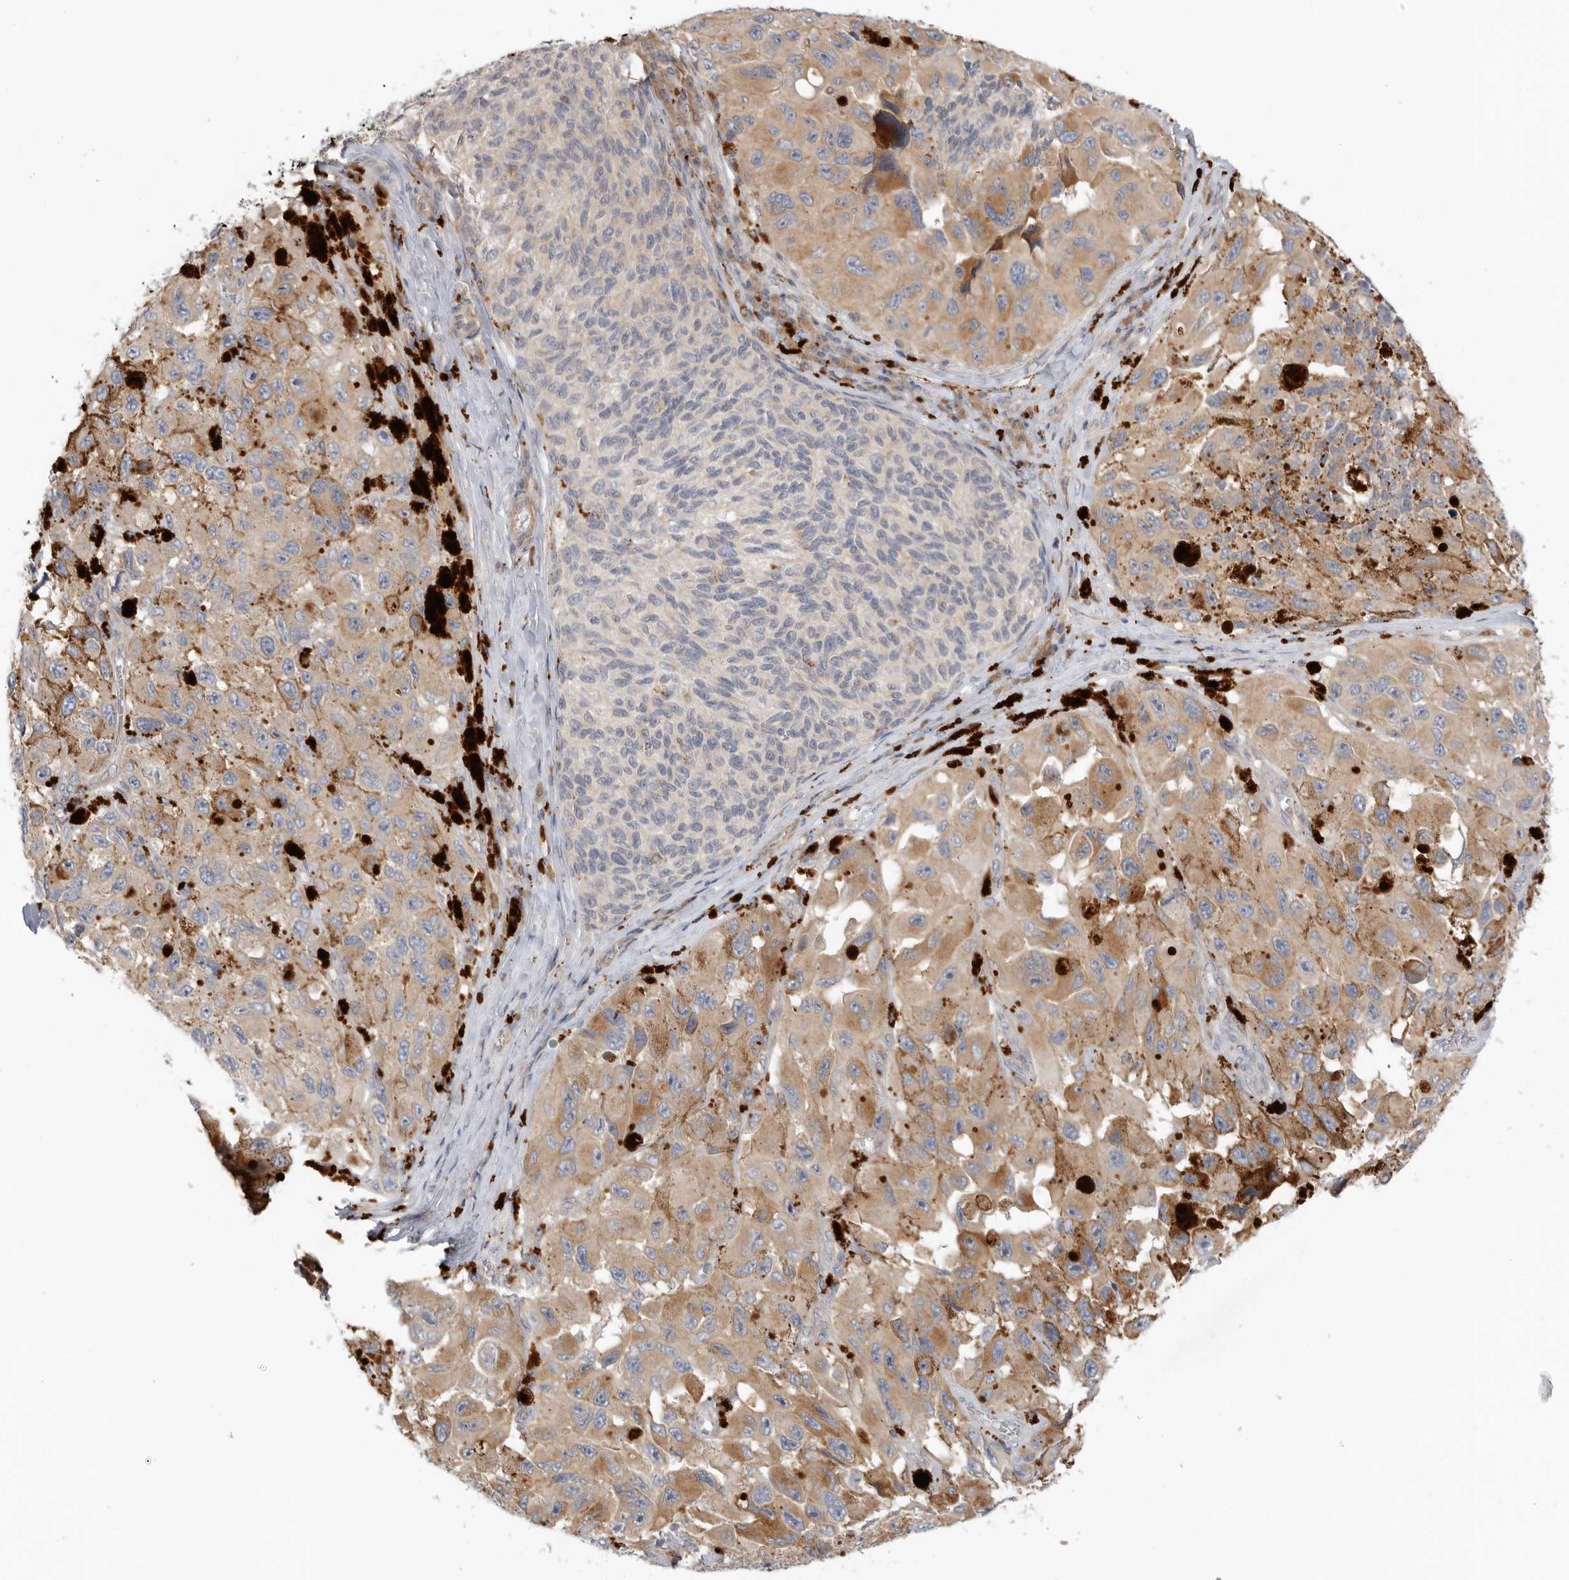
{"staining": {"intensity": "weak", "quantity": ">75%", "location": "cytoplasmic/membranous"}, "tissue": "melanoma", "cell_type": "Tumor cells", "image_type": "cancer", "snomed": [{"axis": "morphology", "description": "Malignant melanoma, NOS"}, {"axis": "topography", "description": "Skin"}], "caption": "IHC of melanoma reveals low levels of weak cytoplasmic/membranous expression in approximately >75% of tumor cells.", "gene": "GNE", "patient": {"sex": "female", "age": 73}}